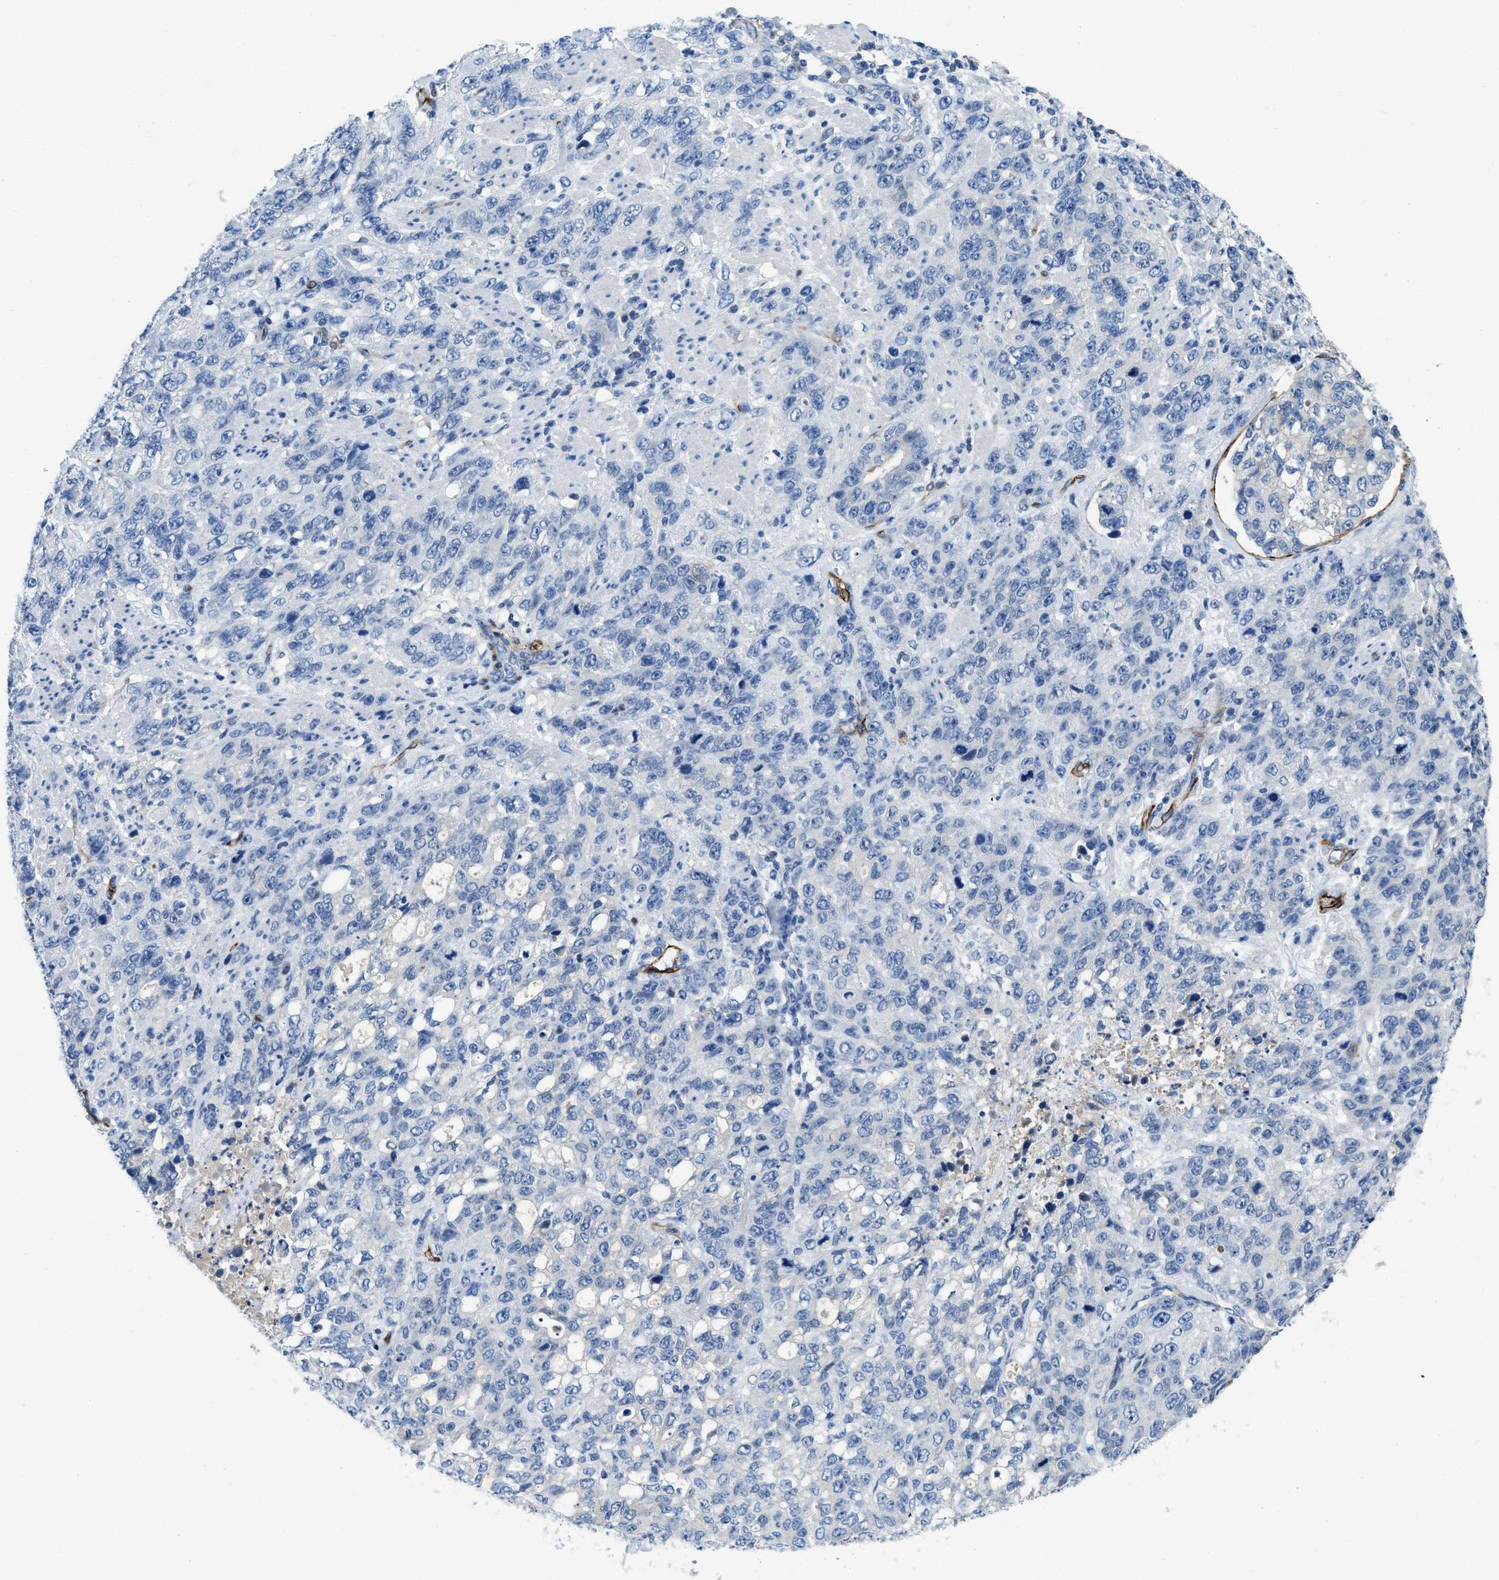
{"staining": {"intensity": "negative", "quantity": "none", "location": "none"}, "tissue": "stomach cancer", "cell_type": "Tumor cells", "image_type": "cancer", "snomed": [{"axis": "morphology", "description": "Adenocarcinoma, NOS"}, {"axis": "topography", "description": "Stomach"}], "caption": "This is a image of IHC staining of stomach adenocarcinoma, which shows no staining in tumor cells. (DAB immunohistochemistry, high magnification).", "gene": "SPEG", "patient": {"sex": "male", "age": 48}}